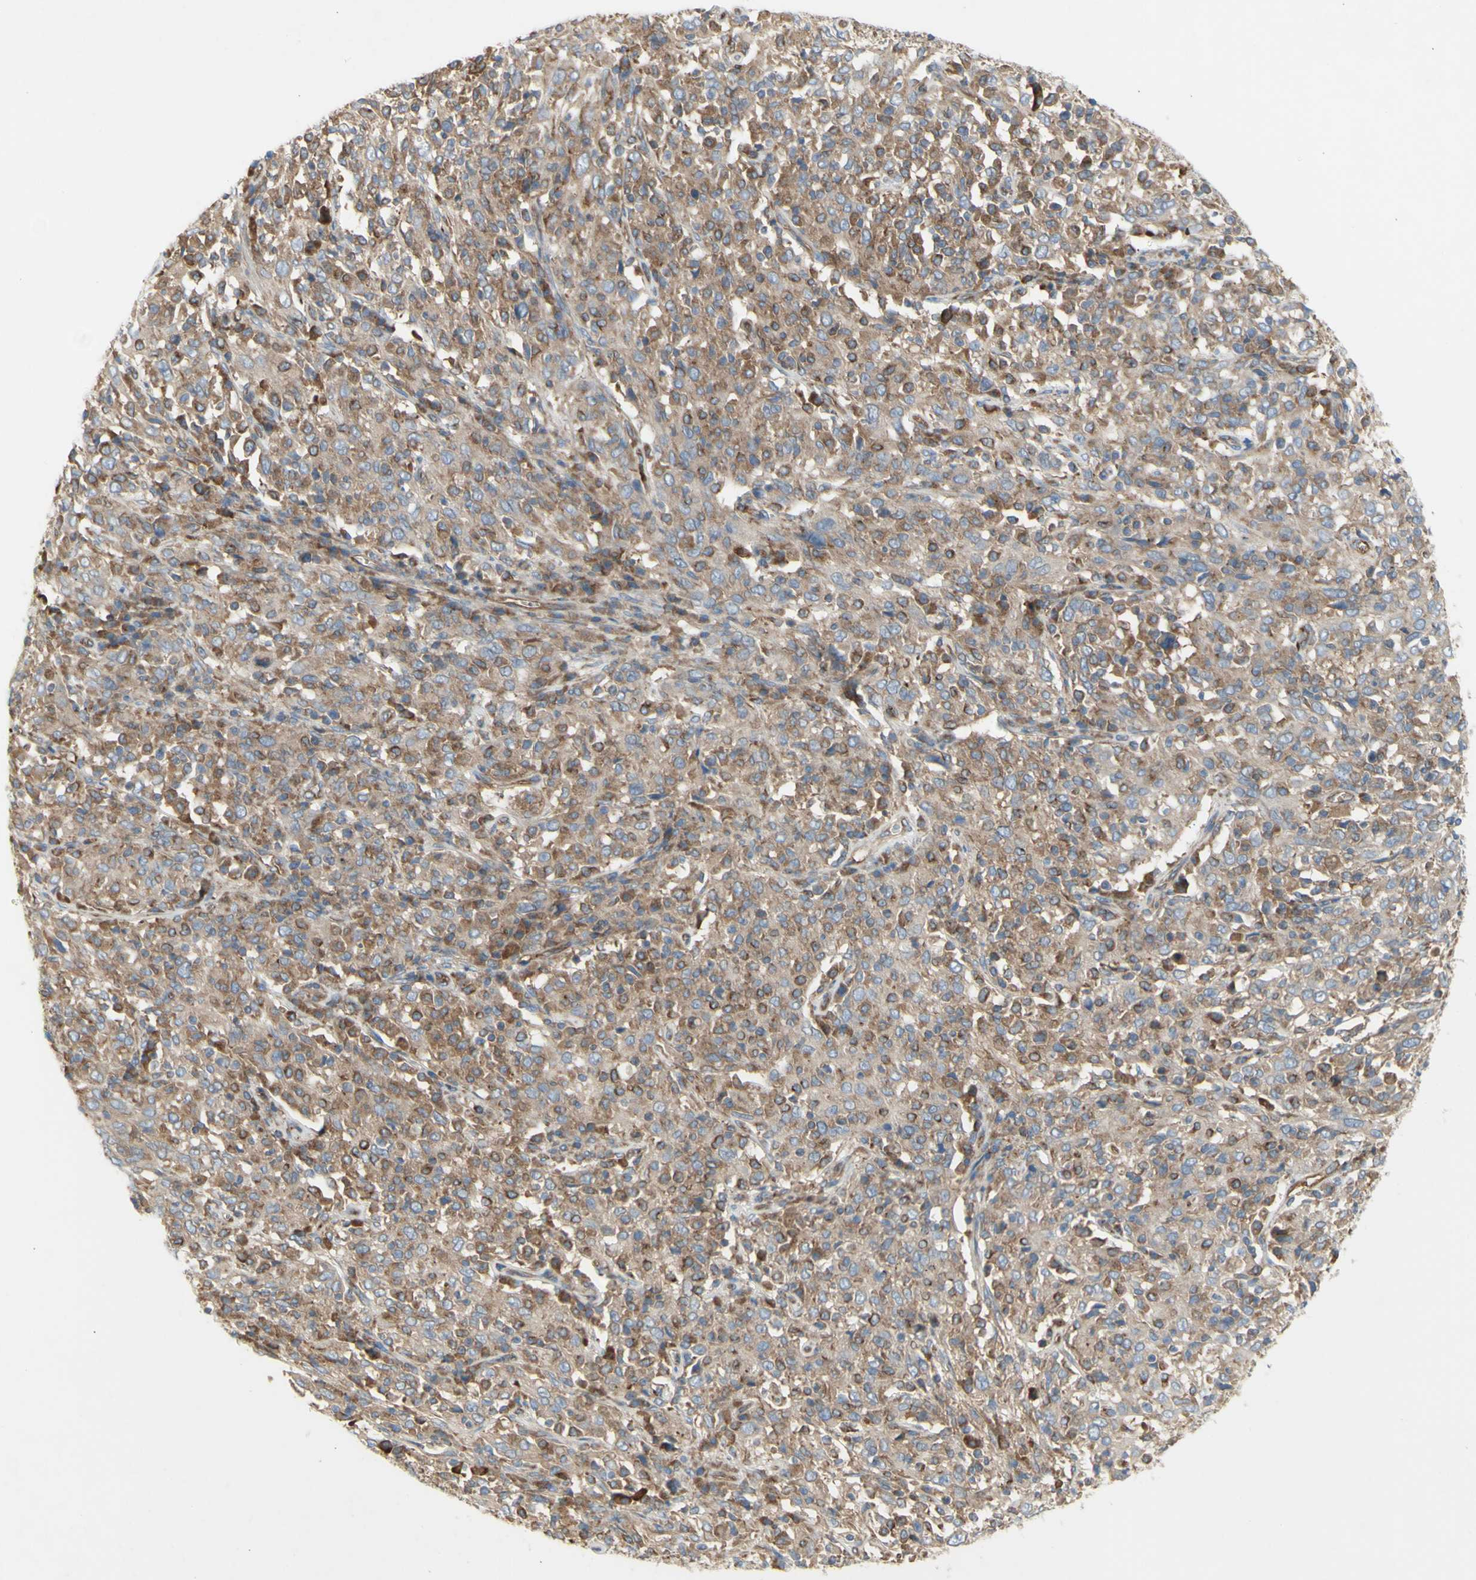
{"staining": {"intensity": "strong", "quantity": "25%-75%", "location": "cytoplasmic/membranous"}, "tissue": "cervical cancer", "cell_type": "Tumor cells", "image_type": "cancer", "snomed": [{"axis": "morphology", "description": "Squamous cell carcinoma, NOS"}, {"axis": "topography", "description": "Cervix"}], "caption": "Immunohistochemical staining of human cervical squamous cell carcinoma shows strong cytoplasmic/membranous protein staining in about 25%-75% of tumor cells.", "gene": "KLC1", "patient": {"sex": "female", "age": 46}}